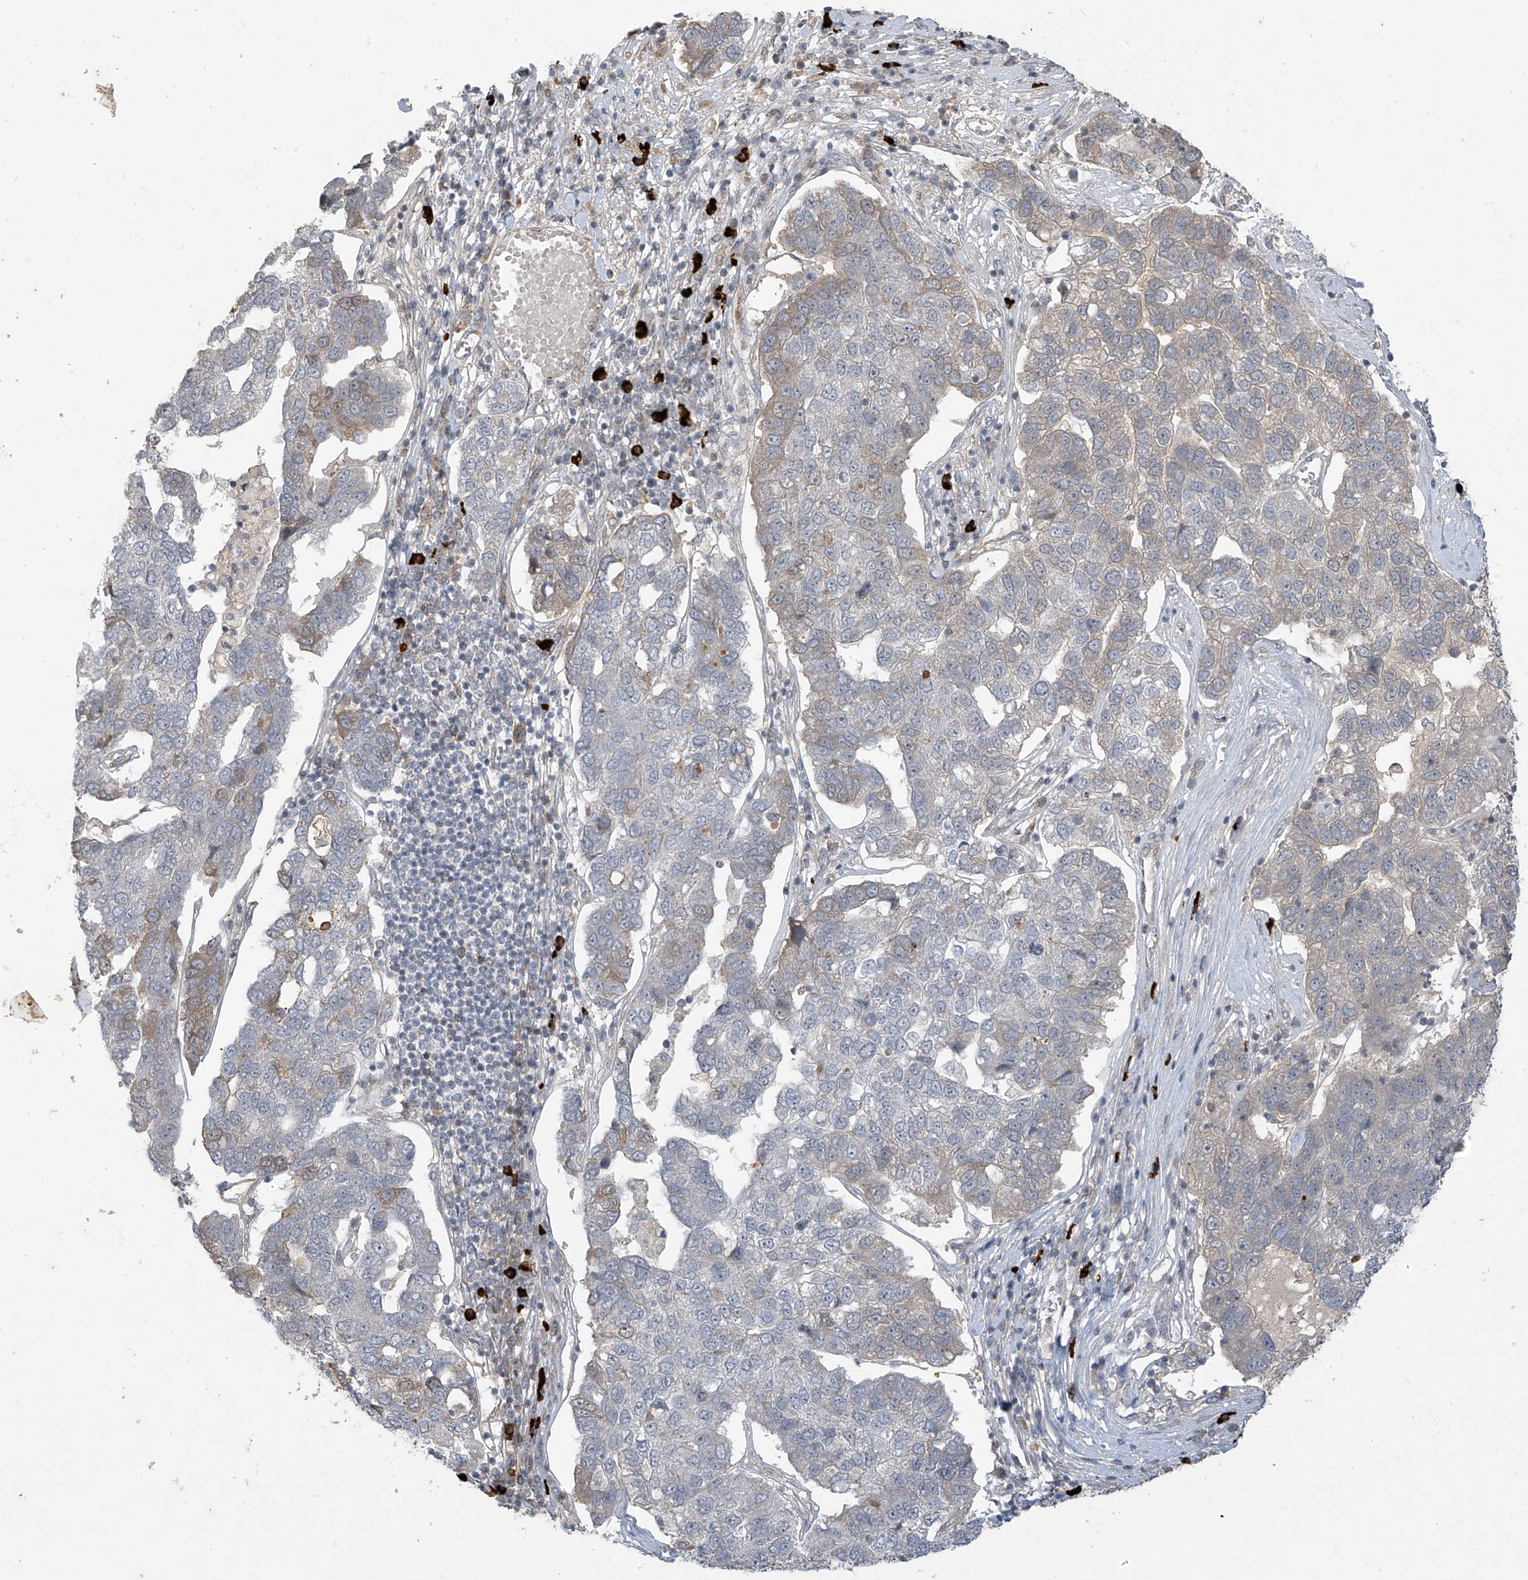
{"staining": {"intensity": "weak", "quantity": "<25%", "location": "cytoplasmic/membranous"}, "tissue": "pancreatic cancer", "cell_type": "Tumor cells", "image_type": "cancer", "snomed": [{"axis": "morphology", "description": "Adenocarcinoma, NOS"}, {"axis": "topography", "description": "Pancreas"}], "caption": "Pancreatic cancer (adenocarcinoma) was stained to show a protein in brown. There is no significant staining in tumor cells.", "gene": "DGKQ", "patient": {"sex": "female", "age": 61}}